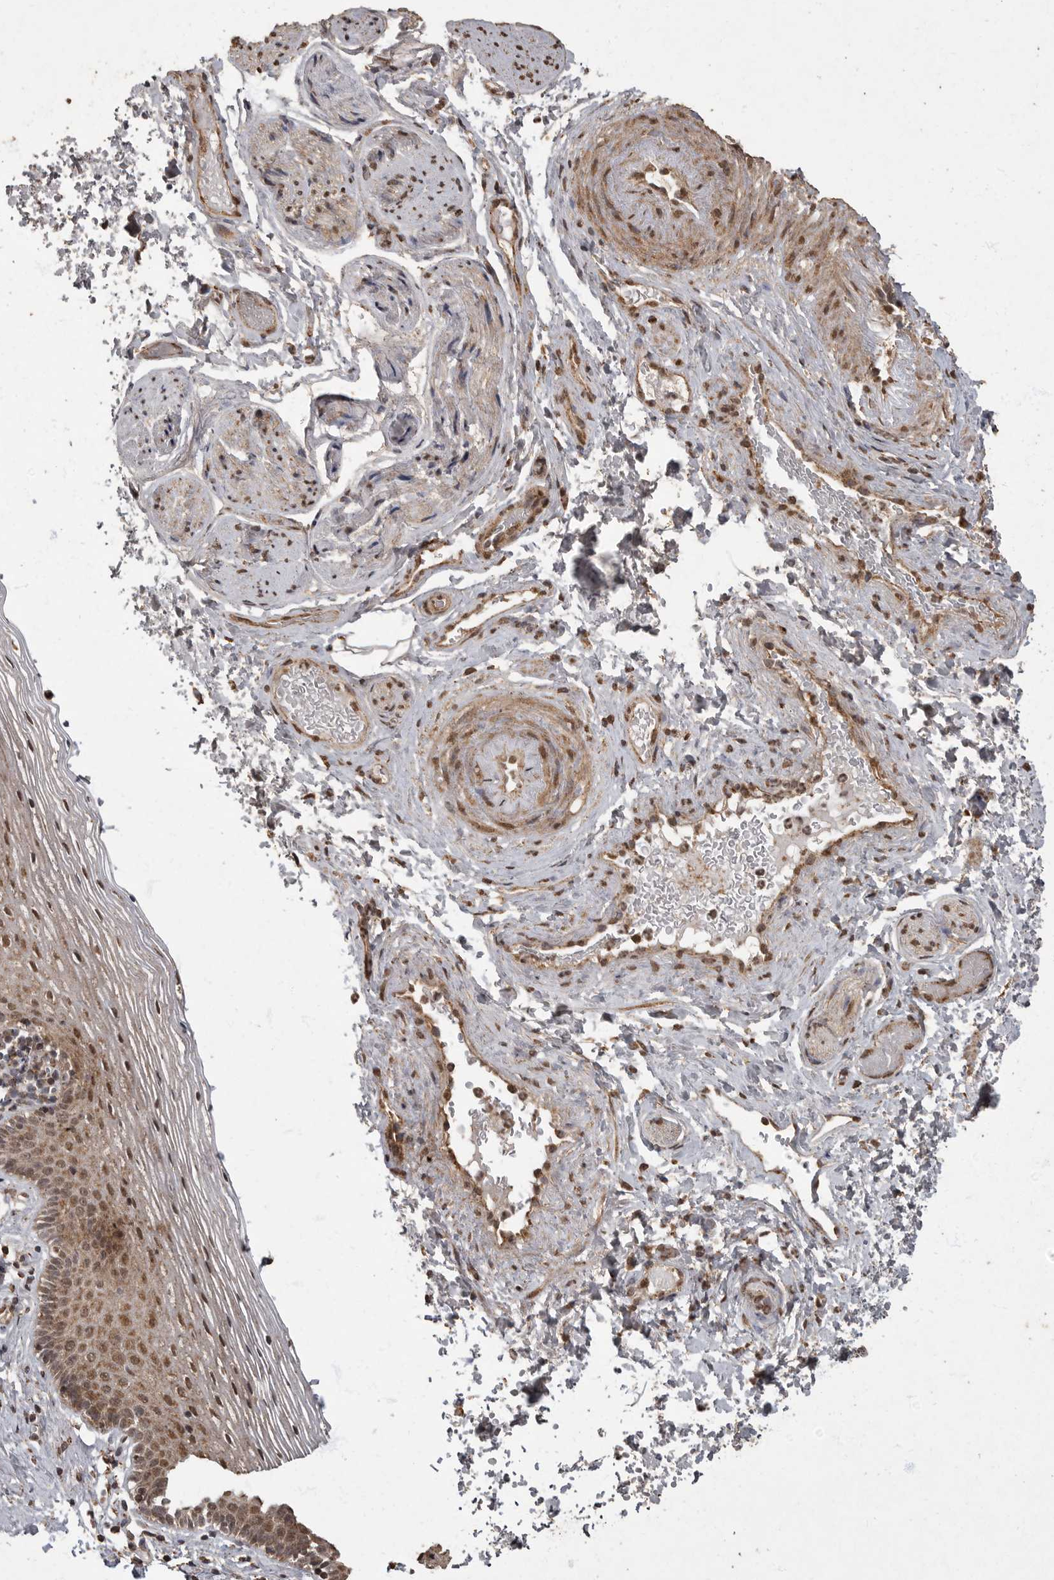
{"staining": {"intensity": "moderate", "quantity": ">75%", "location": "cytoplasmic/membranous,nuclear"}, "tissue": "vagina", "cell_type": "Squamous epithelial cells", "image_type": "normal", "snomed": [{"axis": "morphology", "description": "Normal tissue, NOS"}, {"axis": "topography", "description": "Vagina"}], "caption": "Immunohistochemical staining of benign vagina exhibits moderate cytoplasmic/membranous,nuclear protein positivity in approximately >75% of squamous epithelial cells. Using DAB (3,3'-diaminobenzidine) (brown) and hematoxylin (blue) stains, captured at high magnification using brightfield microscopy.", "gene": "MAFG", "patient": {"sex": "female", "age": 32}}